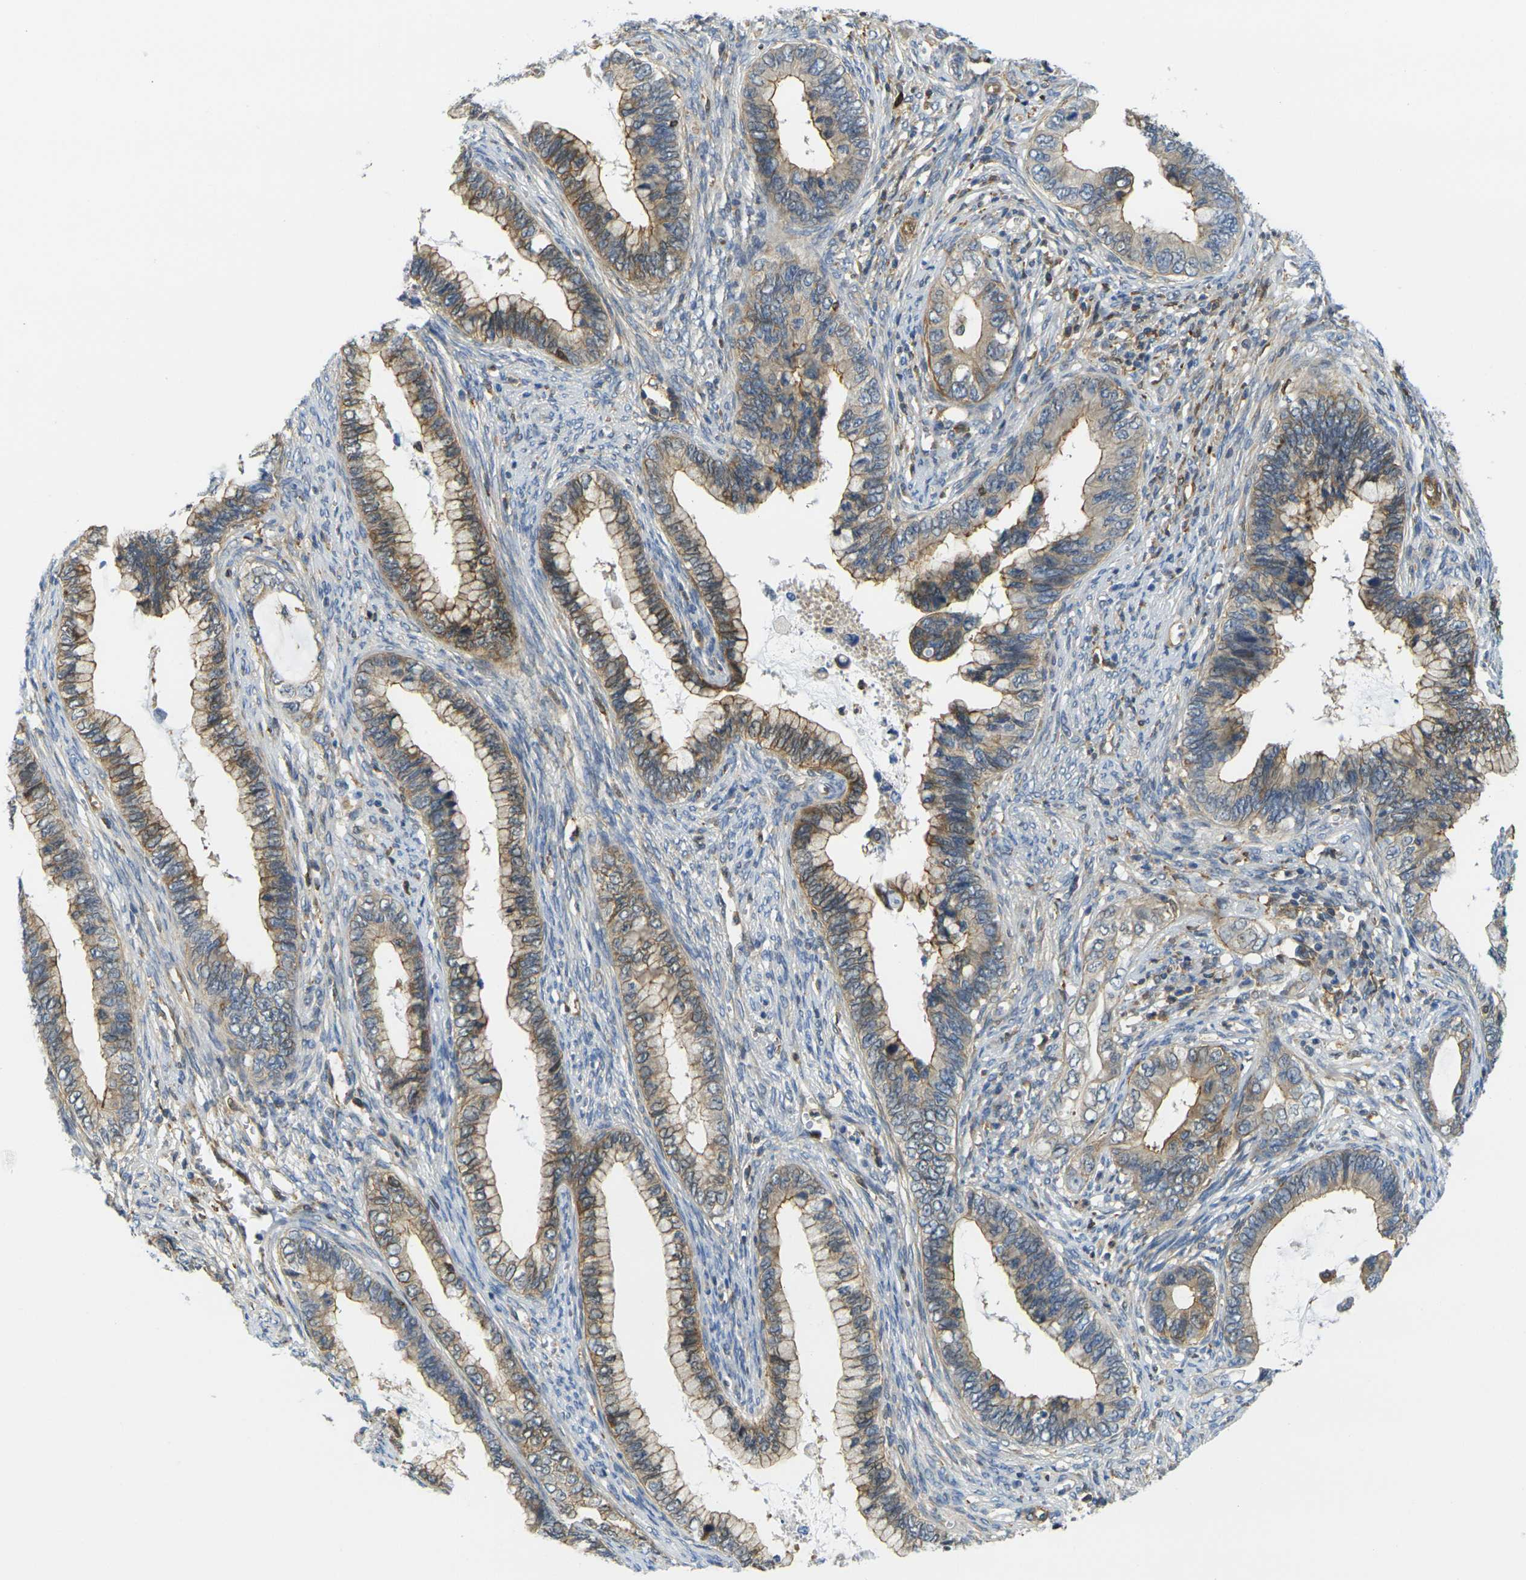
{"staining": {"intensity": "moderate", "quantity": ">75%", "location": "cytoplasmic/membranous"}, "tissue": "cervical cancer", "cell_type": "Tumor cells", "image_type": "cancer", "snomed": [{"axis": "morphology", "description": "Adenocarcinoma, NOS"}, {"axis": "topography", "description": "Cervix"}], "caption": "Protein expression analysis of human adenocarcinoma (cervical) reveals moderate cytoplasmic/membranous positivity in approximately >75% of tumor cells.", "gene": "LASP1", "patient": {"sex": "female", "age": 44}}